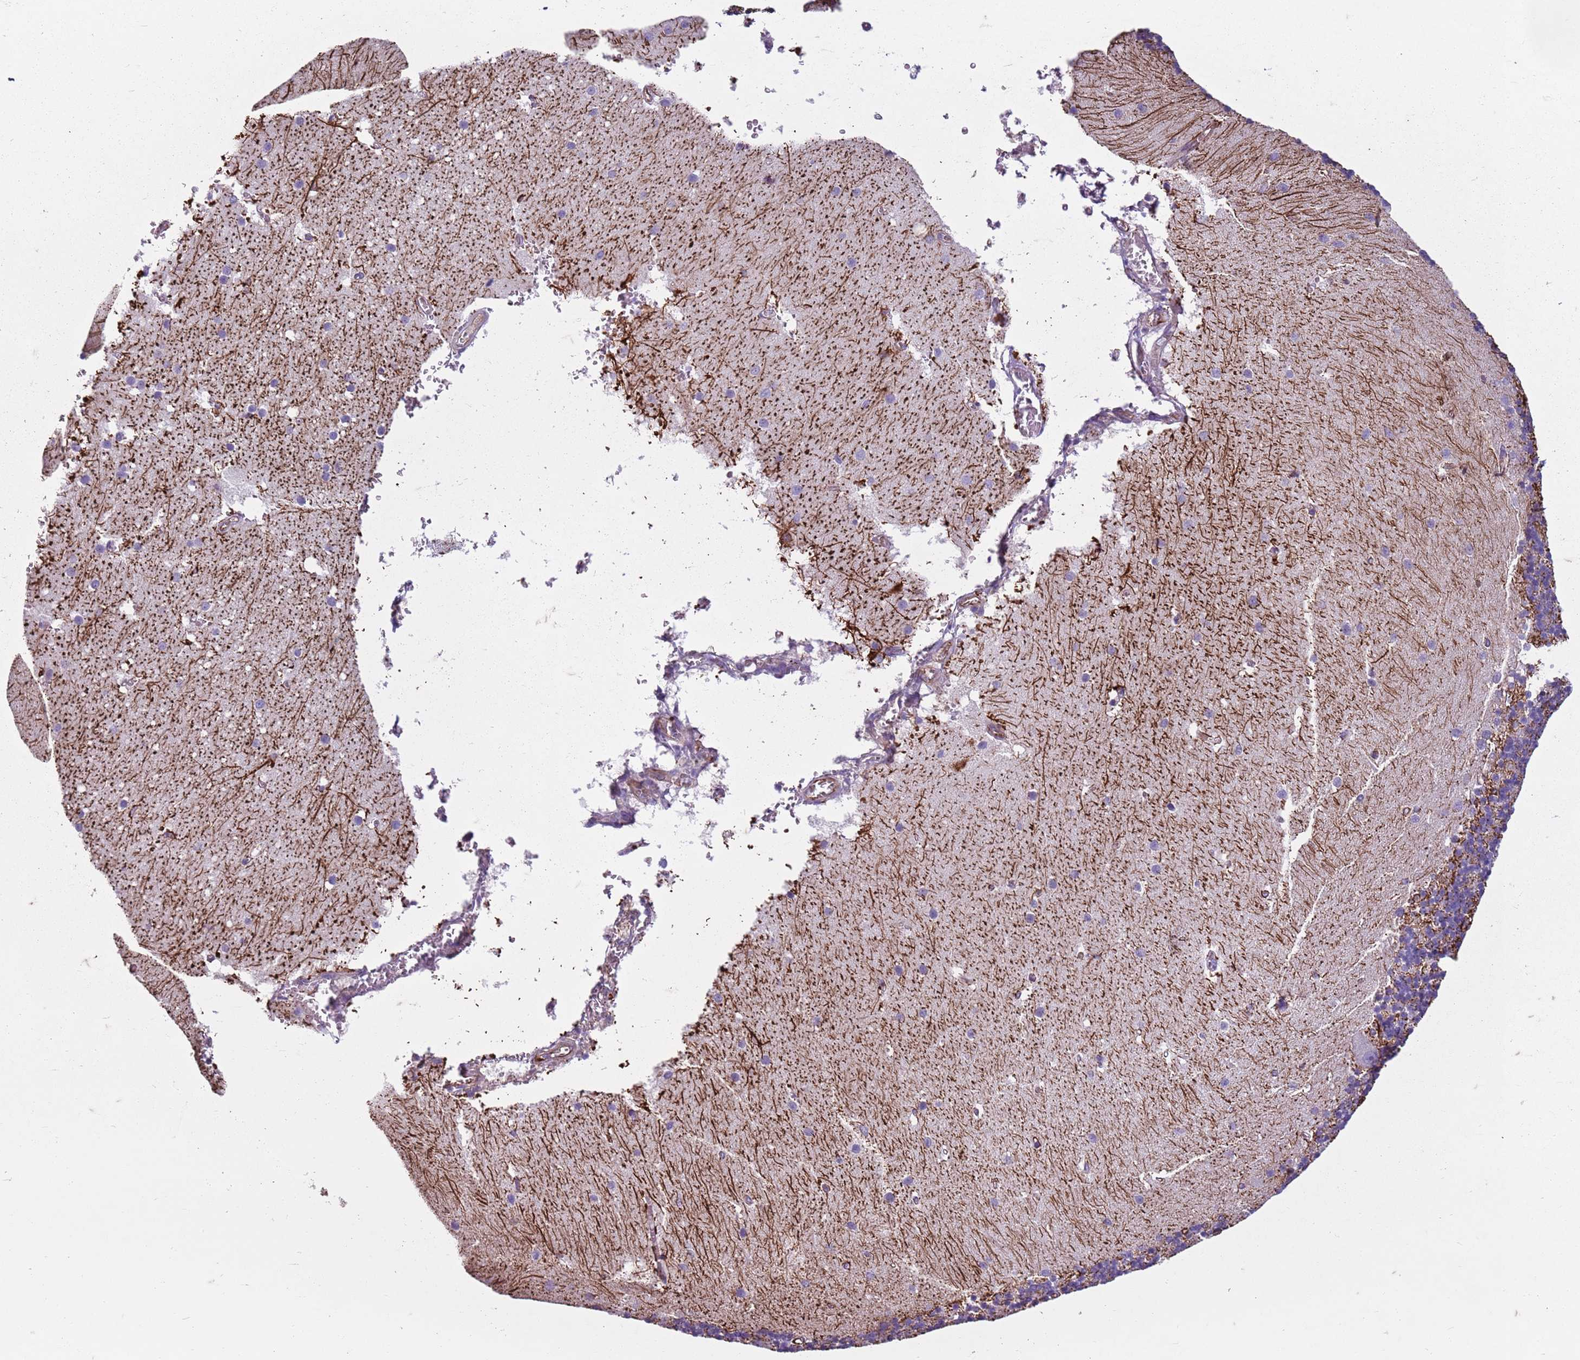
{"staining": {"intensity": "moderate", "quantity": "<25%", "location": "cytoplasmic/membranous"}, "tissue": "cerebellum", "cell_type": "Cells in granular layer", "image_type": "normal", "snomed": [{"axis": "morphology", "description": "Normal tissue, NOS"}, {"axis": "topography", "description": "Cerebellum"}], "caption": "High-power microscopy captured an immunohistochemistry (IHC) photomicrograph of unremarkable cerebellum, revealing moderate cytoplasmic/membranous expression in about <25% of cells in granular layer. The protein is shown in brown color, while the nuclei are stained blue.", "gene": "TAS2R38", "patient": {"sex": "male", "age": 54}}